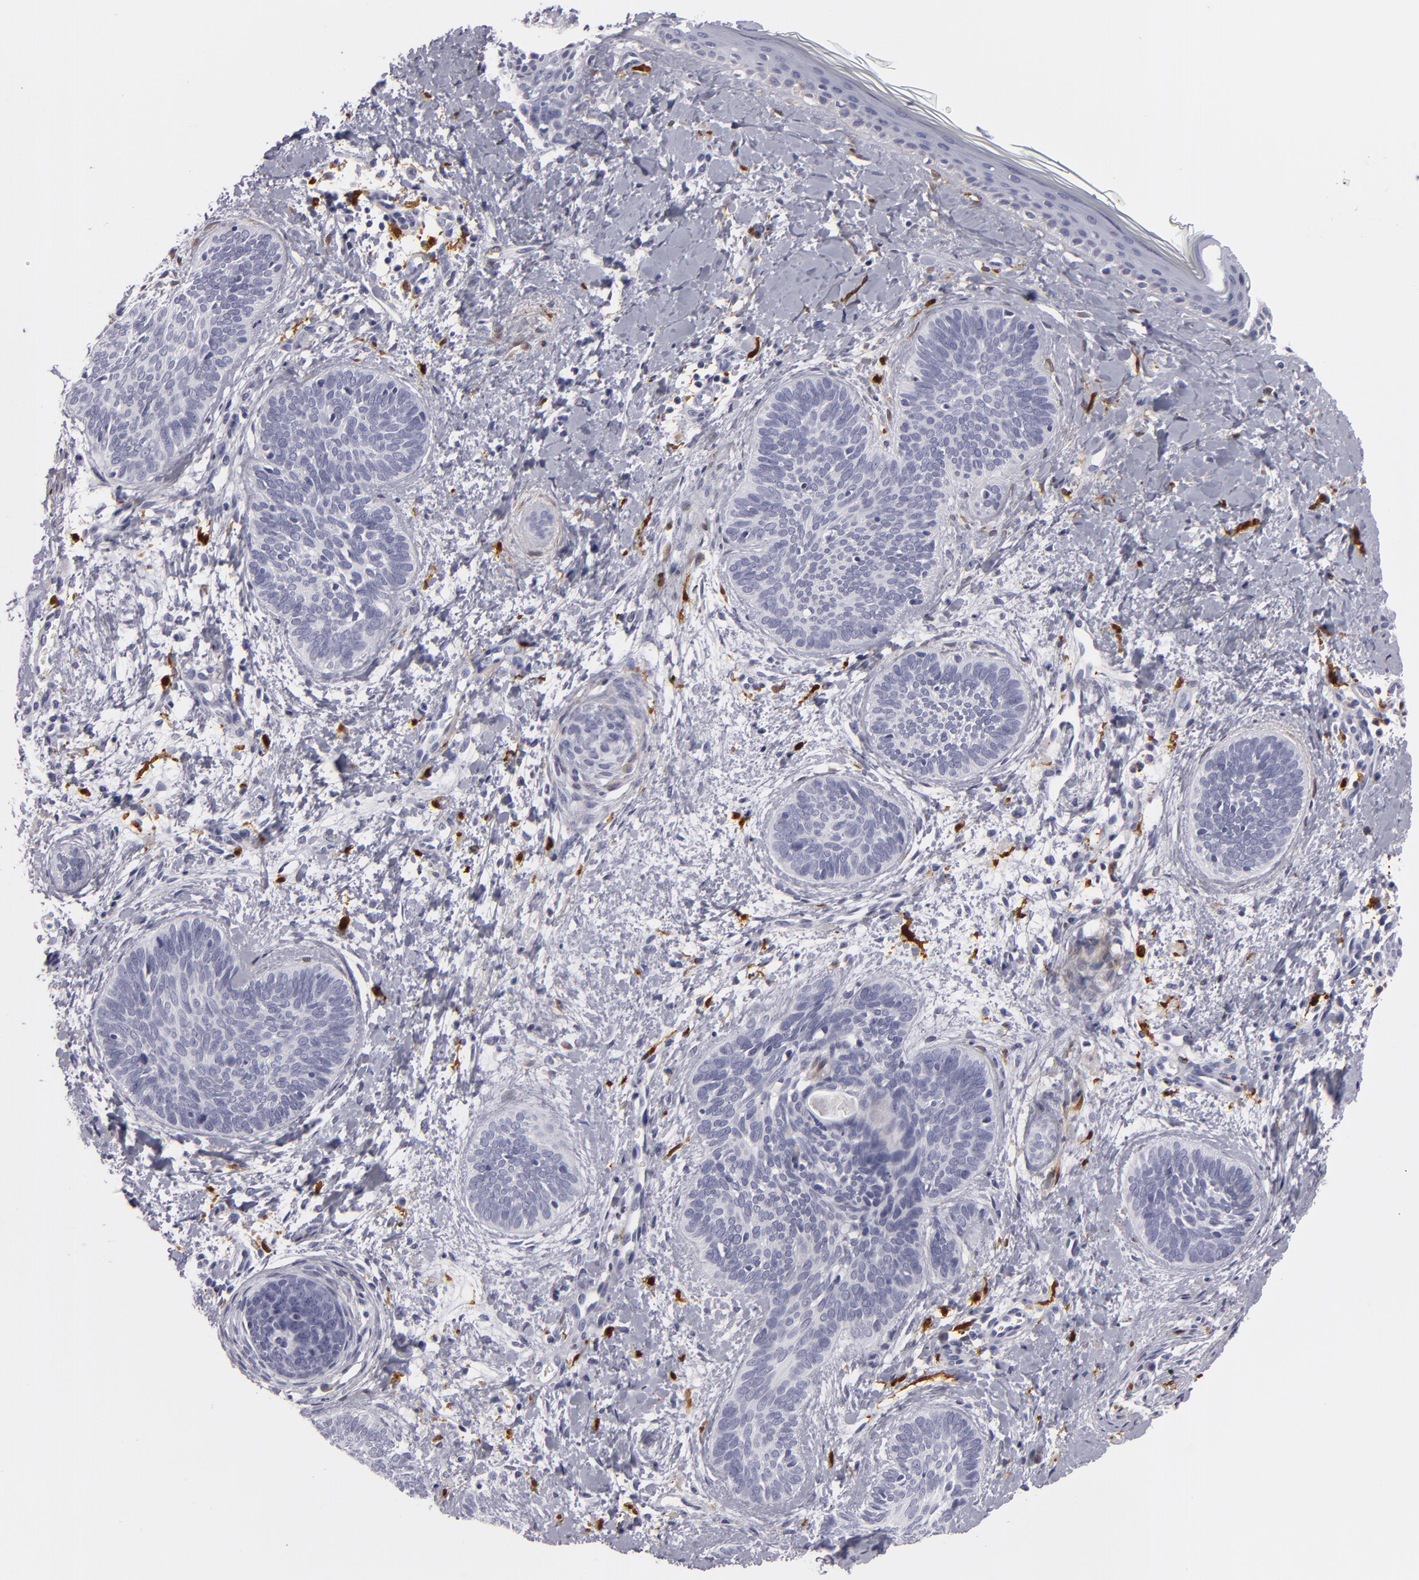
{"staining": {"intensity": "negative", "quantity": "none", "location": "none"}, "tissue": "skin cancer", "cell_type": "Tumor cells", "image_type": "cancer", "snomed": [{"axis": "morphology", "description": "Basal cell carcinoma"}, {"axis": "topography", "description": "Skin"}], "caption": "High magnification brightfield microscopy of basal cell carcinoma (skin) stained with DAB (brown) and counterstained with hematoxylin (blue): tumor cells show no significant positivity.", "gene": "F13A1", "patient": {"sex": "female", "age": 81}}